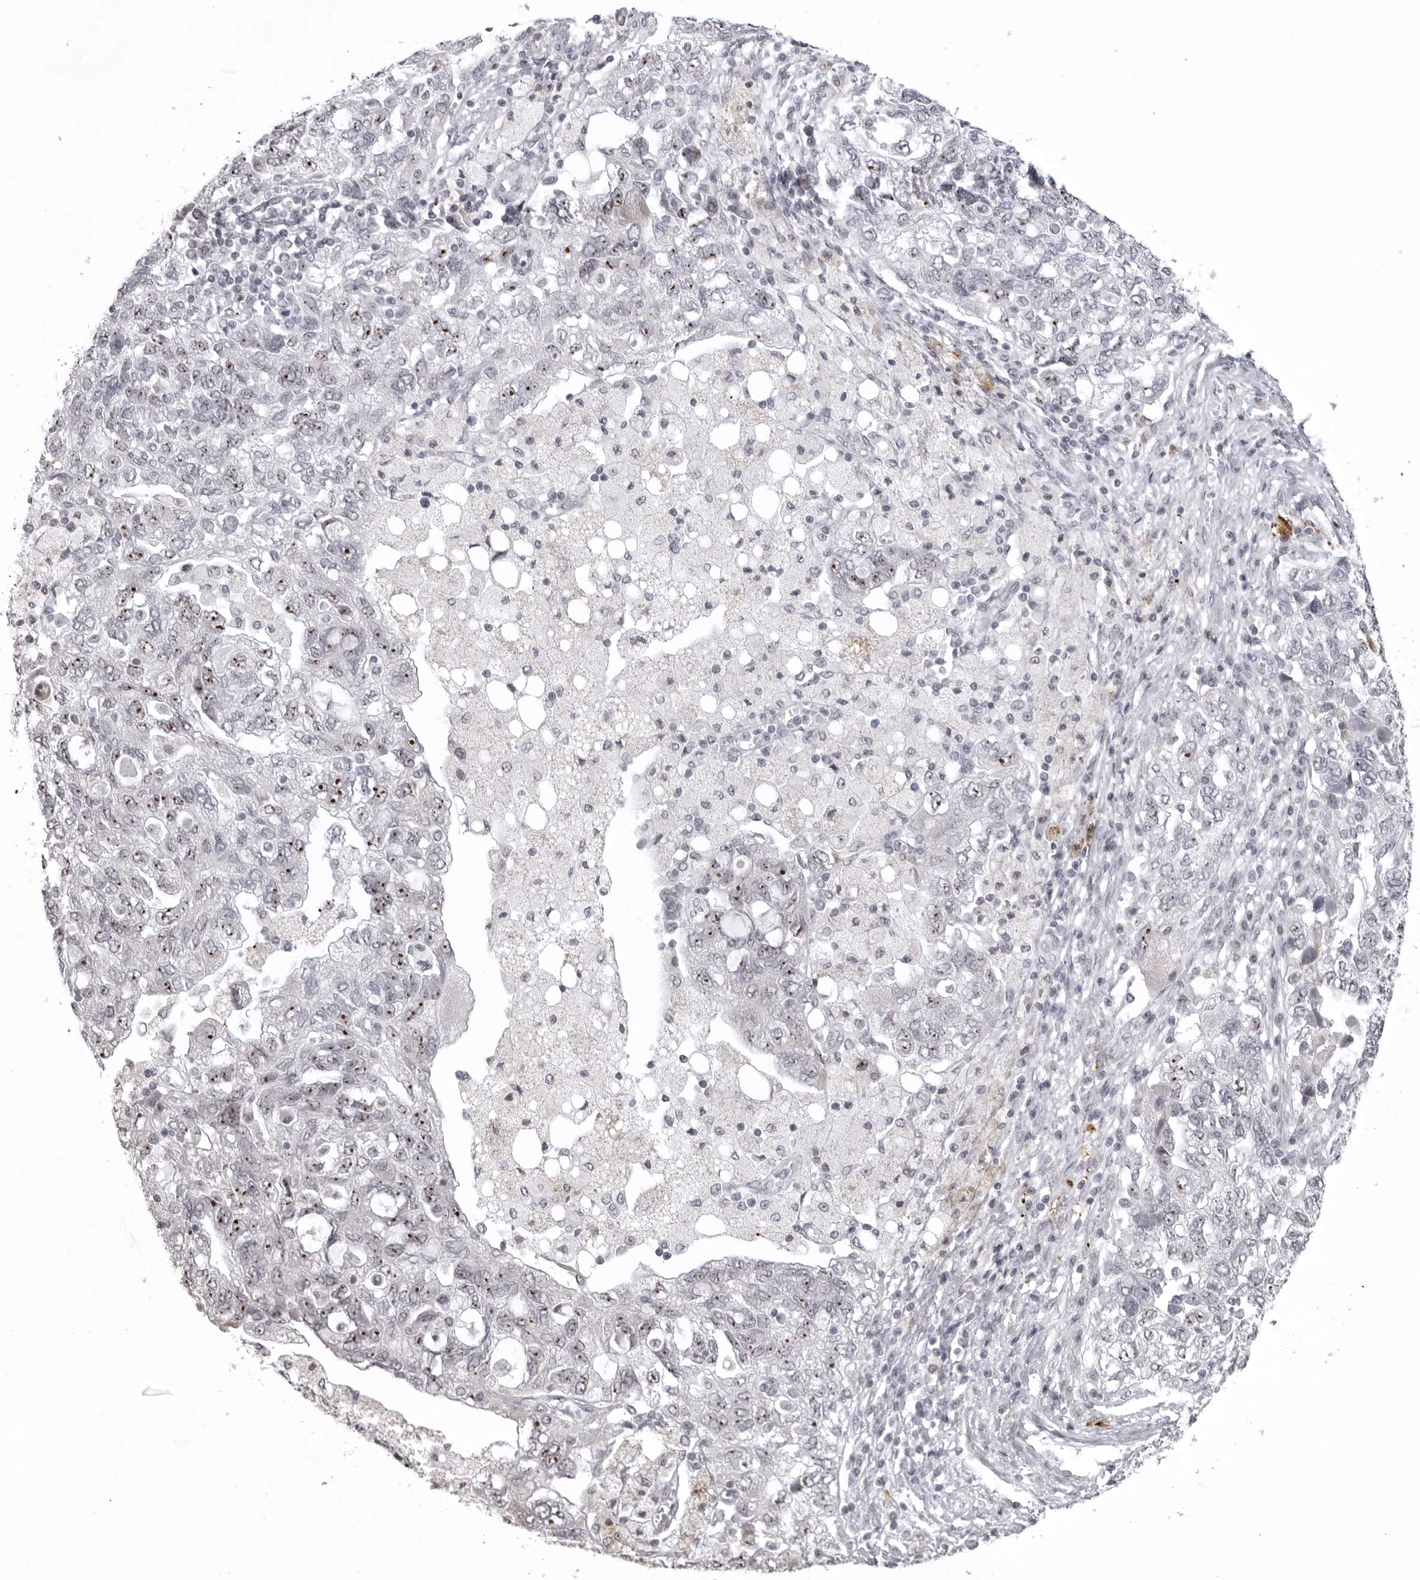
{"staining": {"intensity": "strong", "quantity": "25%-75%", "location": "nuclear"}, "tissue": "ovarian cancer", "cell_type": "Tumor cells", "image_type": "cancer", "snomed": [{"axis": "morphology", "description": "Carcinoma, NOS"}, {"axis": "morphology", "description": "Cystadenocarcinoma, serous, NOS"}, {"axis": "topography", "description": "Ovary"}], "caption": "Immunohistochemical staining of human ovarian serous cystadenocarcinoma shows strong nuclear protein expression in about 25%-75% of tumor cells.", "gene": "HELZ", "patient": {"sex": "female", "age": 69}}